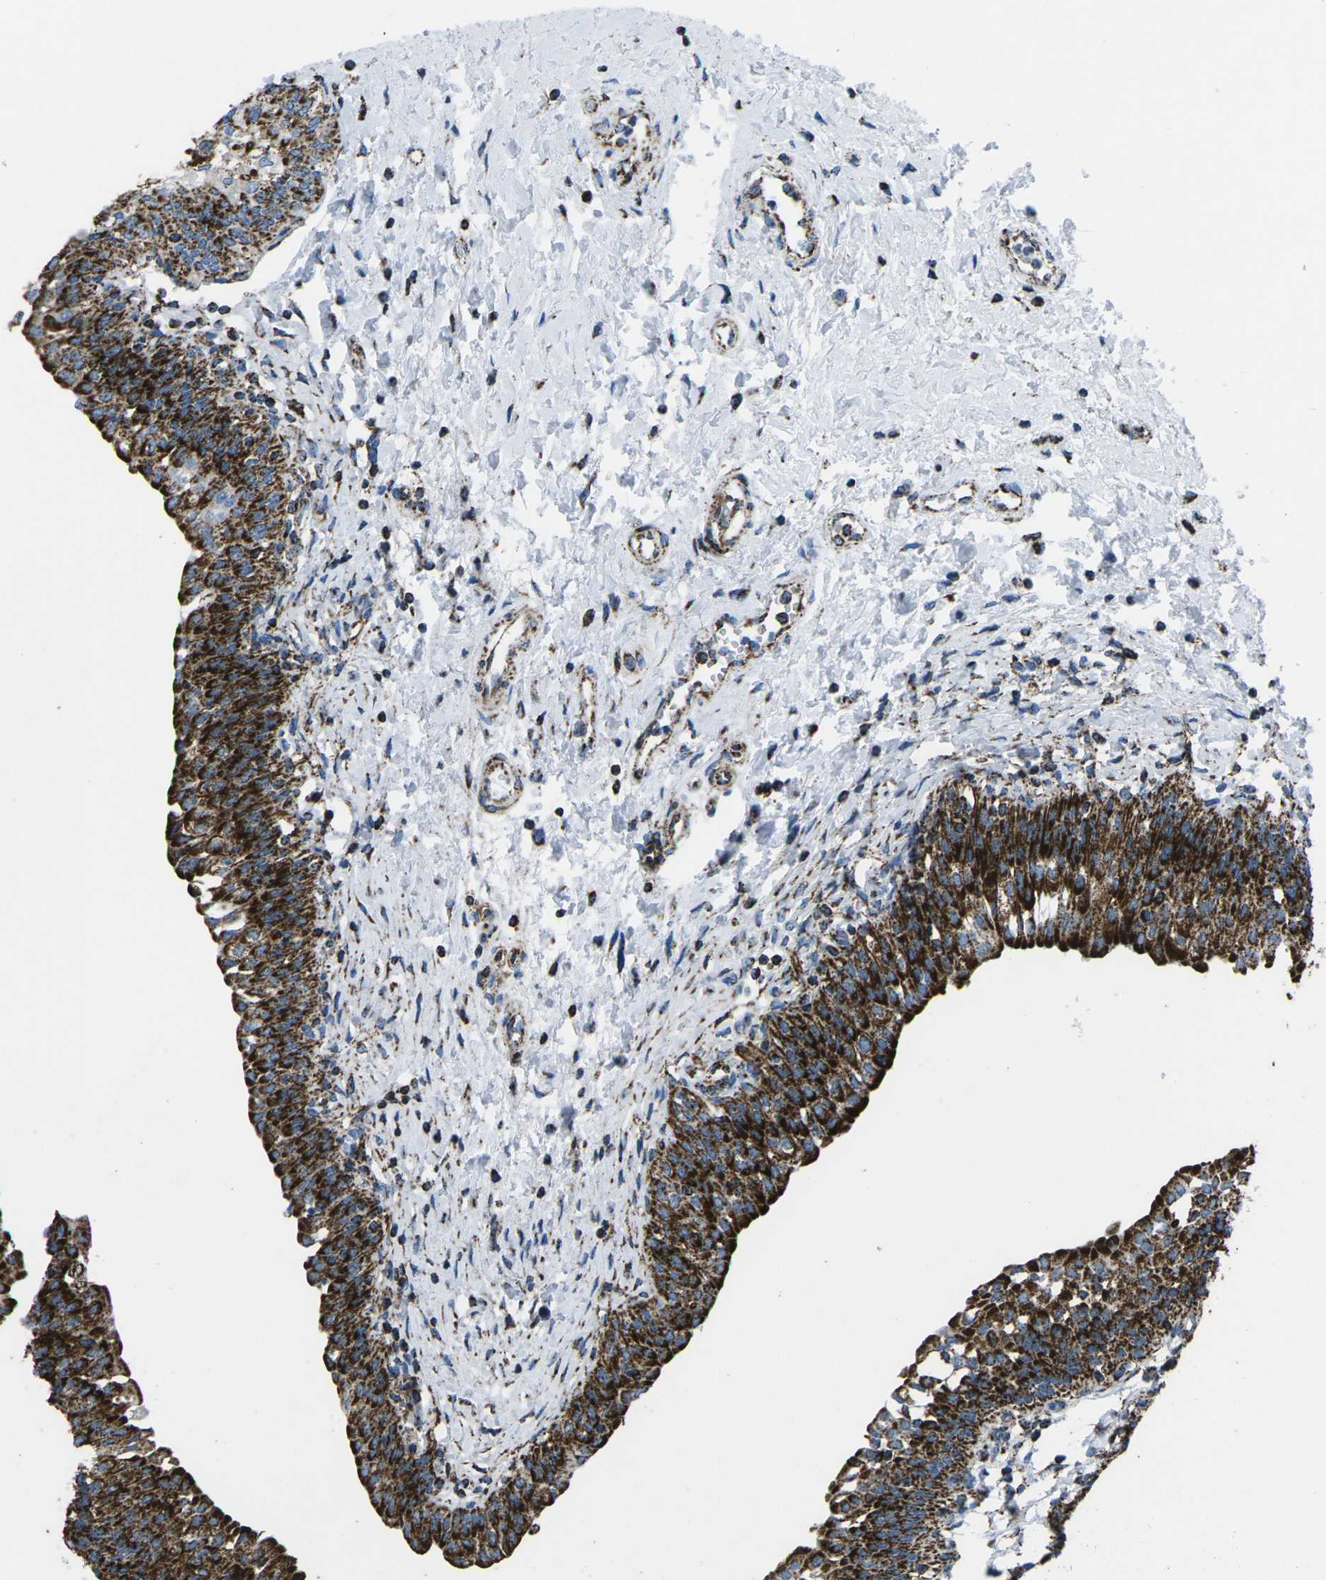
{"staining": {"intensity": "strong", "quantity": ">75%", "location": "cytoplasmic/membranous"}, "tissue": "urinary bladder", "cell_type": "Urothelial cells", "image_type": "normal", "snomed": [{"axis": "morphology", "description": "Normal tissue, NOS"}, {"axis": "topography", "description": "Urinary bladder"}], "caption": "Immunohistochemistry (IHC) of unremarkable human urinary bladder demonstrates high levels of strong cytoplasmic/membranous staining in approximately >75% of urothelial cells. (Brightfield microscopy of DAB IHC at high magnification).", "gene": "MT", "patient": {"sex": "male", "age": 55}}